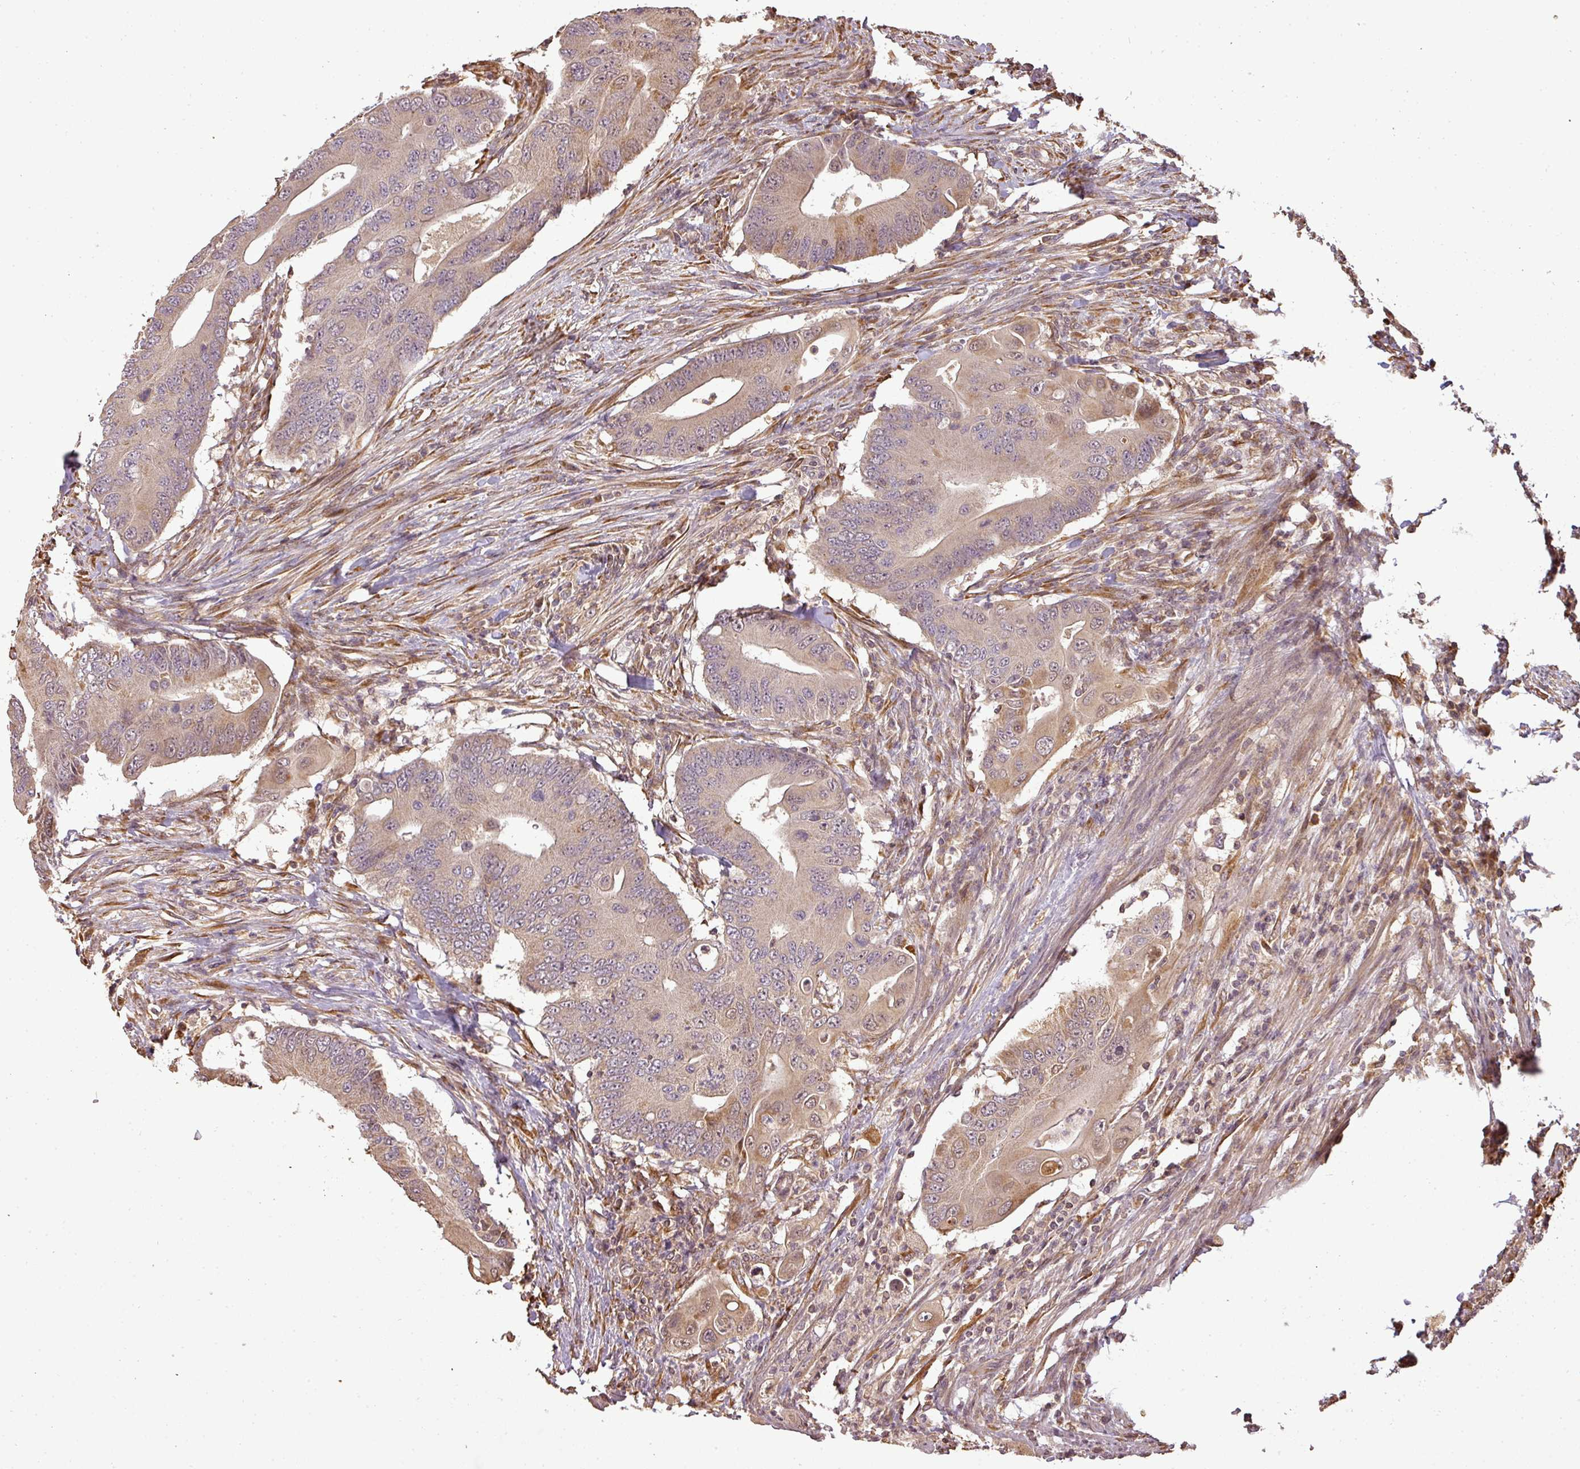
{"staining": {"intensity": "weak", "quantity": "25%-75%", "location": "cytoplasmic/membranous,nuclear"}, "tissue": "colorectal cancer", "cell_type": "Tumor cells", "image_type": "cancer", "snomed": [{"axis": "morphology", "description": "Adenocarcinoma, NOS"}, {"axis": "topography", "description": "Colon"}], "caption": "A histopathology image of colorectal adenocarcinoma stained for a protein reveals weak cytoplasmic/membranous and nuclear brown staining in tumor cells.", "gene": "FAIM", "patient": {"sex": "male", "age": 71}}